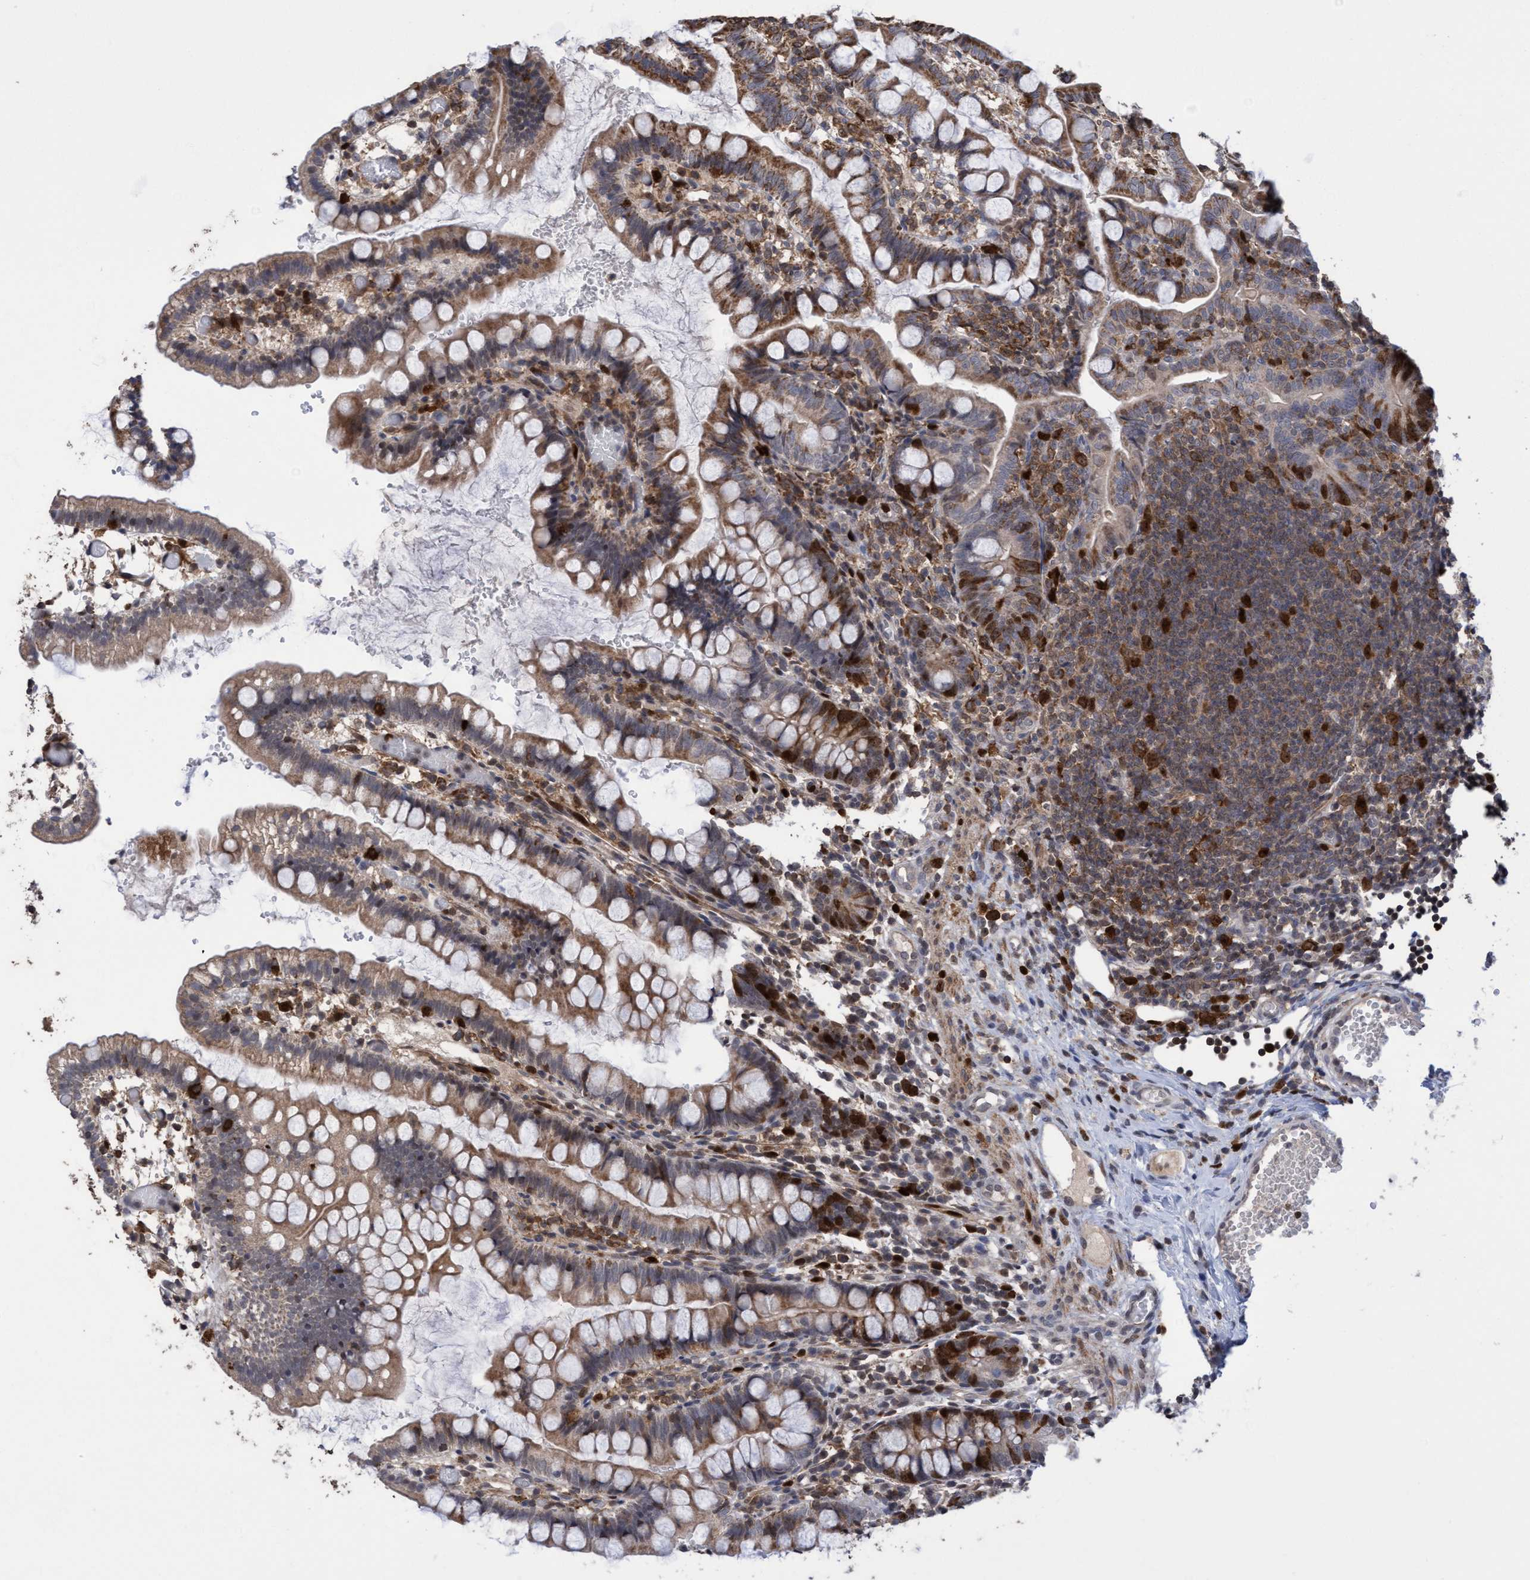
{"staining": {"intensity": "moderate", "quantity": ">75%", "location": "cytoplasmic/membranous,nuclear"}, "tissue": "small intestine", "cell_type": "Glandular cells", "image_type": "normal", "snomed": [{"axis": "morphology", "description": "Normal tissue, NOS"}, {"axis": "morphology", "description": "Developmental malformation"}, {"axis": "topography", "description": "Small intestine"}], "caption": "IHC photomicrograph of benign small intestine: small intestine stained using IHC reveals medium levels of moderate protein expression localized specifically in the cytoplasmic/membranous,nuclear of glandular cells, appearing as a cytoplasmic/membranous,nuclear brown color.", "gene": "SLBP", "patient": {"sex": "male"}}